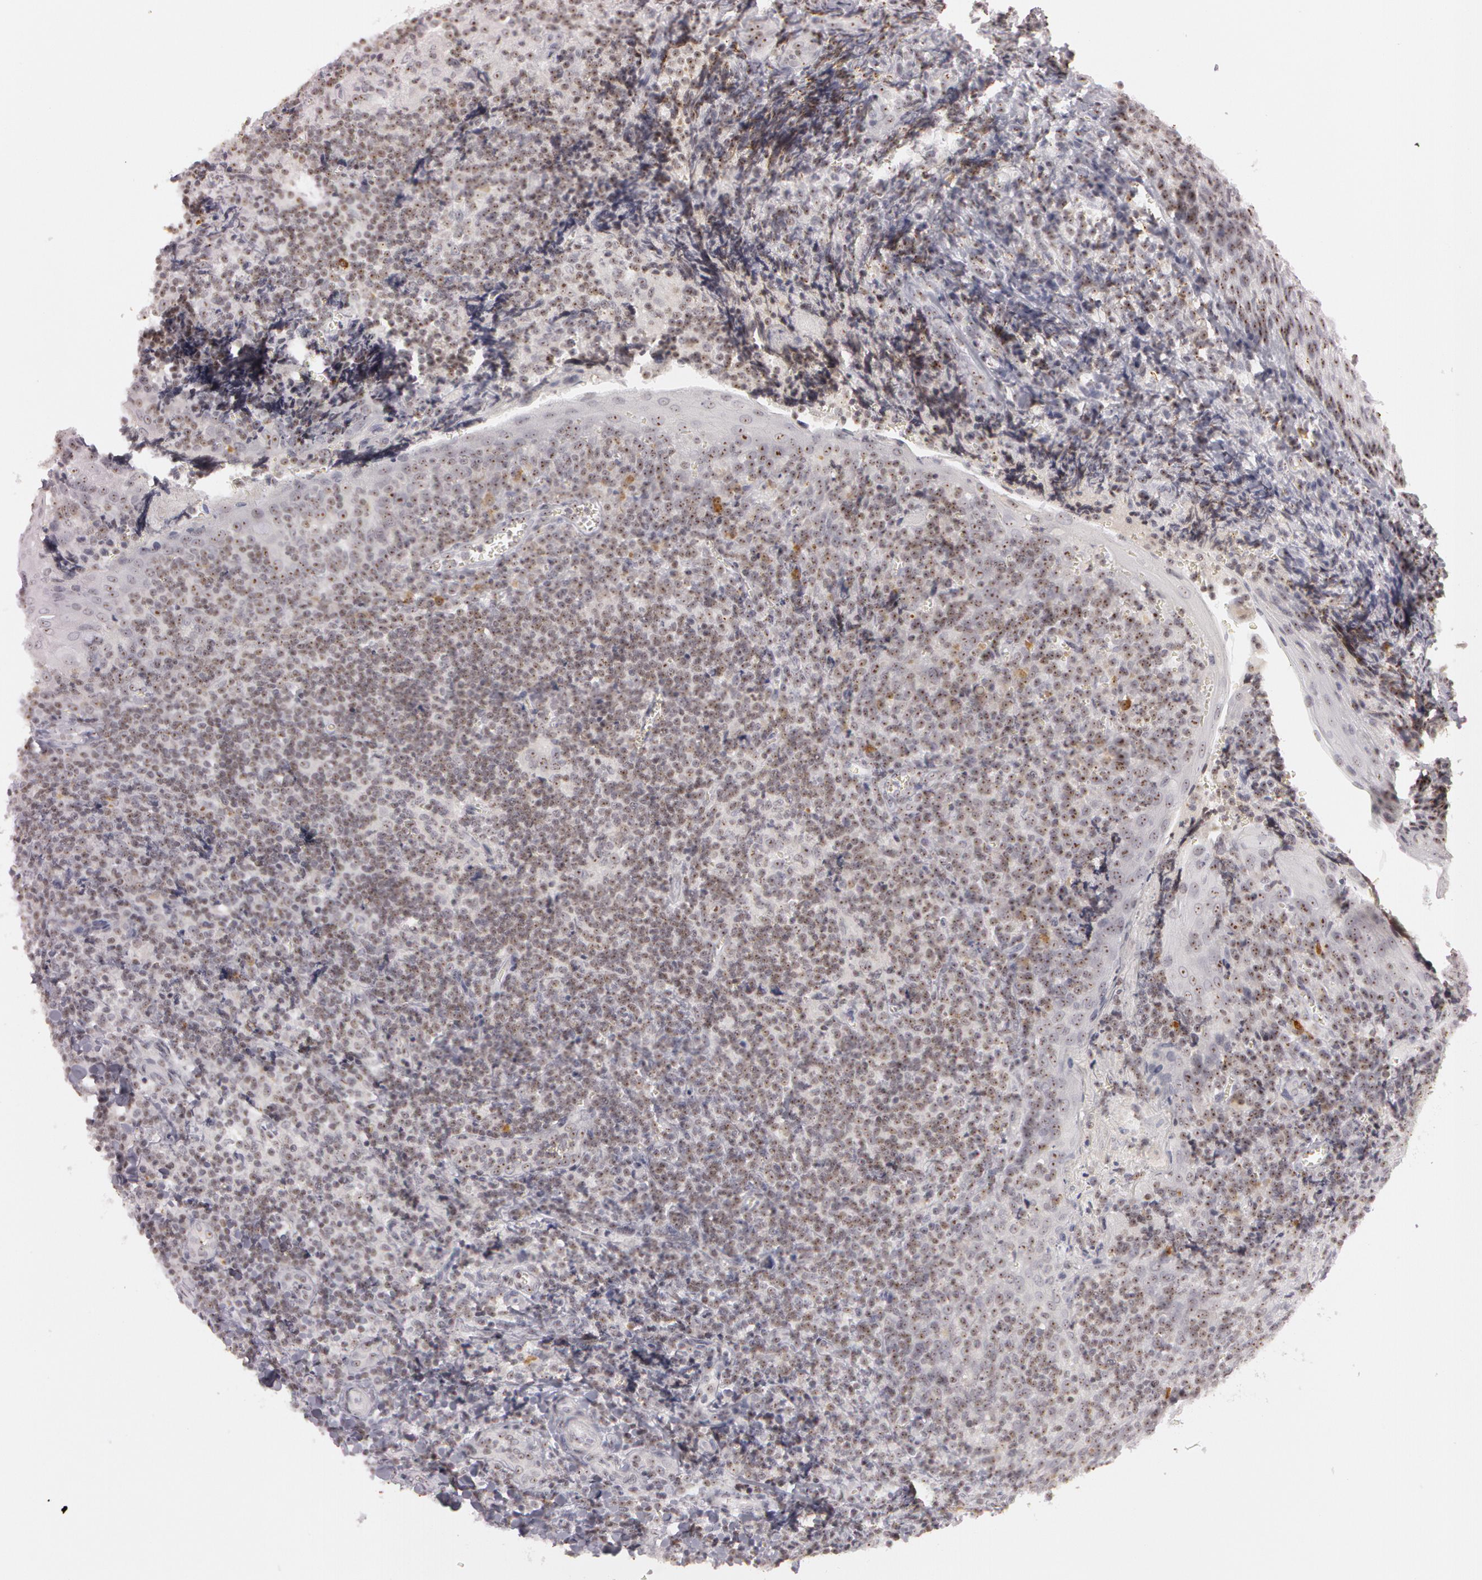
{"staining": {"intensity": "moderate", "quantity": ">75%", "location": "nuclear"}, "tissue": "tonsil", "cell_type": "Germinal center cells", "image_type": "normal", "snomed": [{"axis": "morphology", "description": "Normal tissue, NOS"}, {"axis": "topography", "description": "Tonsil"}], "caption": "This is a histology image of immunohistochemistry (IHC) staining of benign tonsil, which shows moderate positivity in the nuclear of germinal center cells.", "gene": "FBL", "patient": {"sex": "male", "age": 20}}